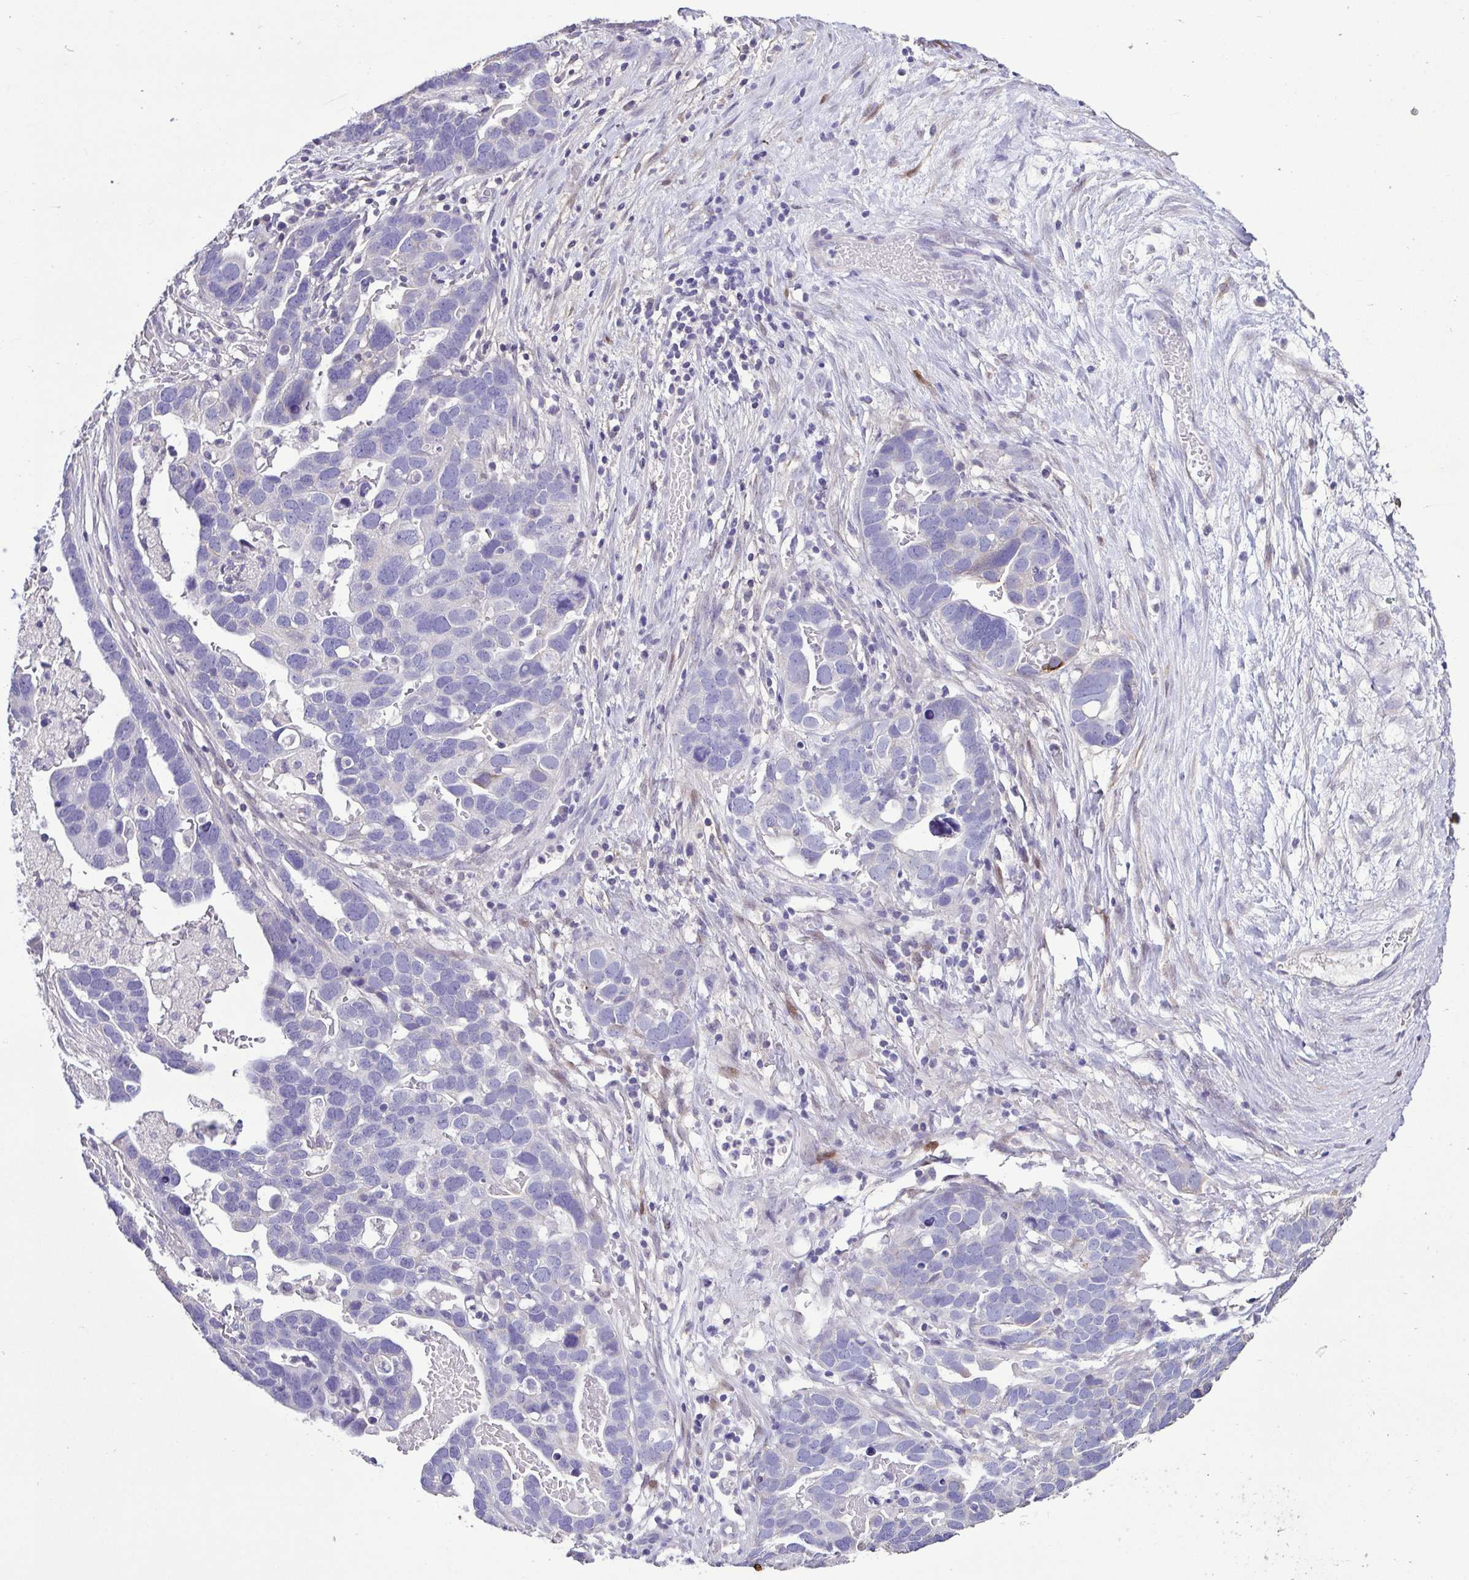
{"staining": {"intensity": "negative", "quantity": "none", "location": "none"}, "tissue": "ovarian cancer", "cell_type": "Tumor cells", "image_type": "cancer", "snomed": [{"axis": "morphology", "description": "Cystadenocarcinoma, serous, NOS"}, {"axis": "topography", "description": "Ovary"}], "caption": "Immunohistochemistry (IHC) micrograph of human ovarian cancer (serous cystadenocarcinoma) stained for a protein (brown), which demonstrates no expression in tumor cells.", "gene": "PLA2G4E", "patient": {"sex": "female", "age": 54}}